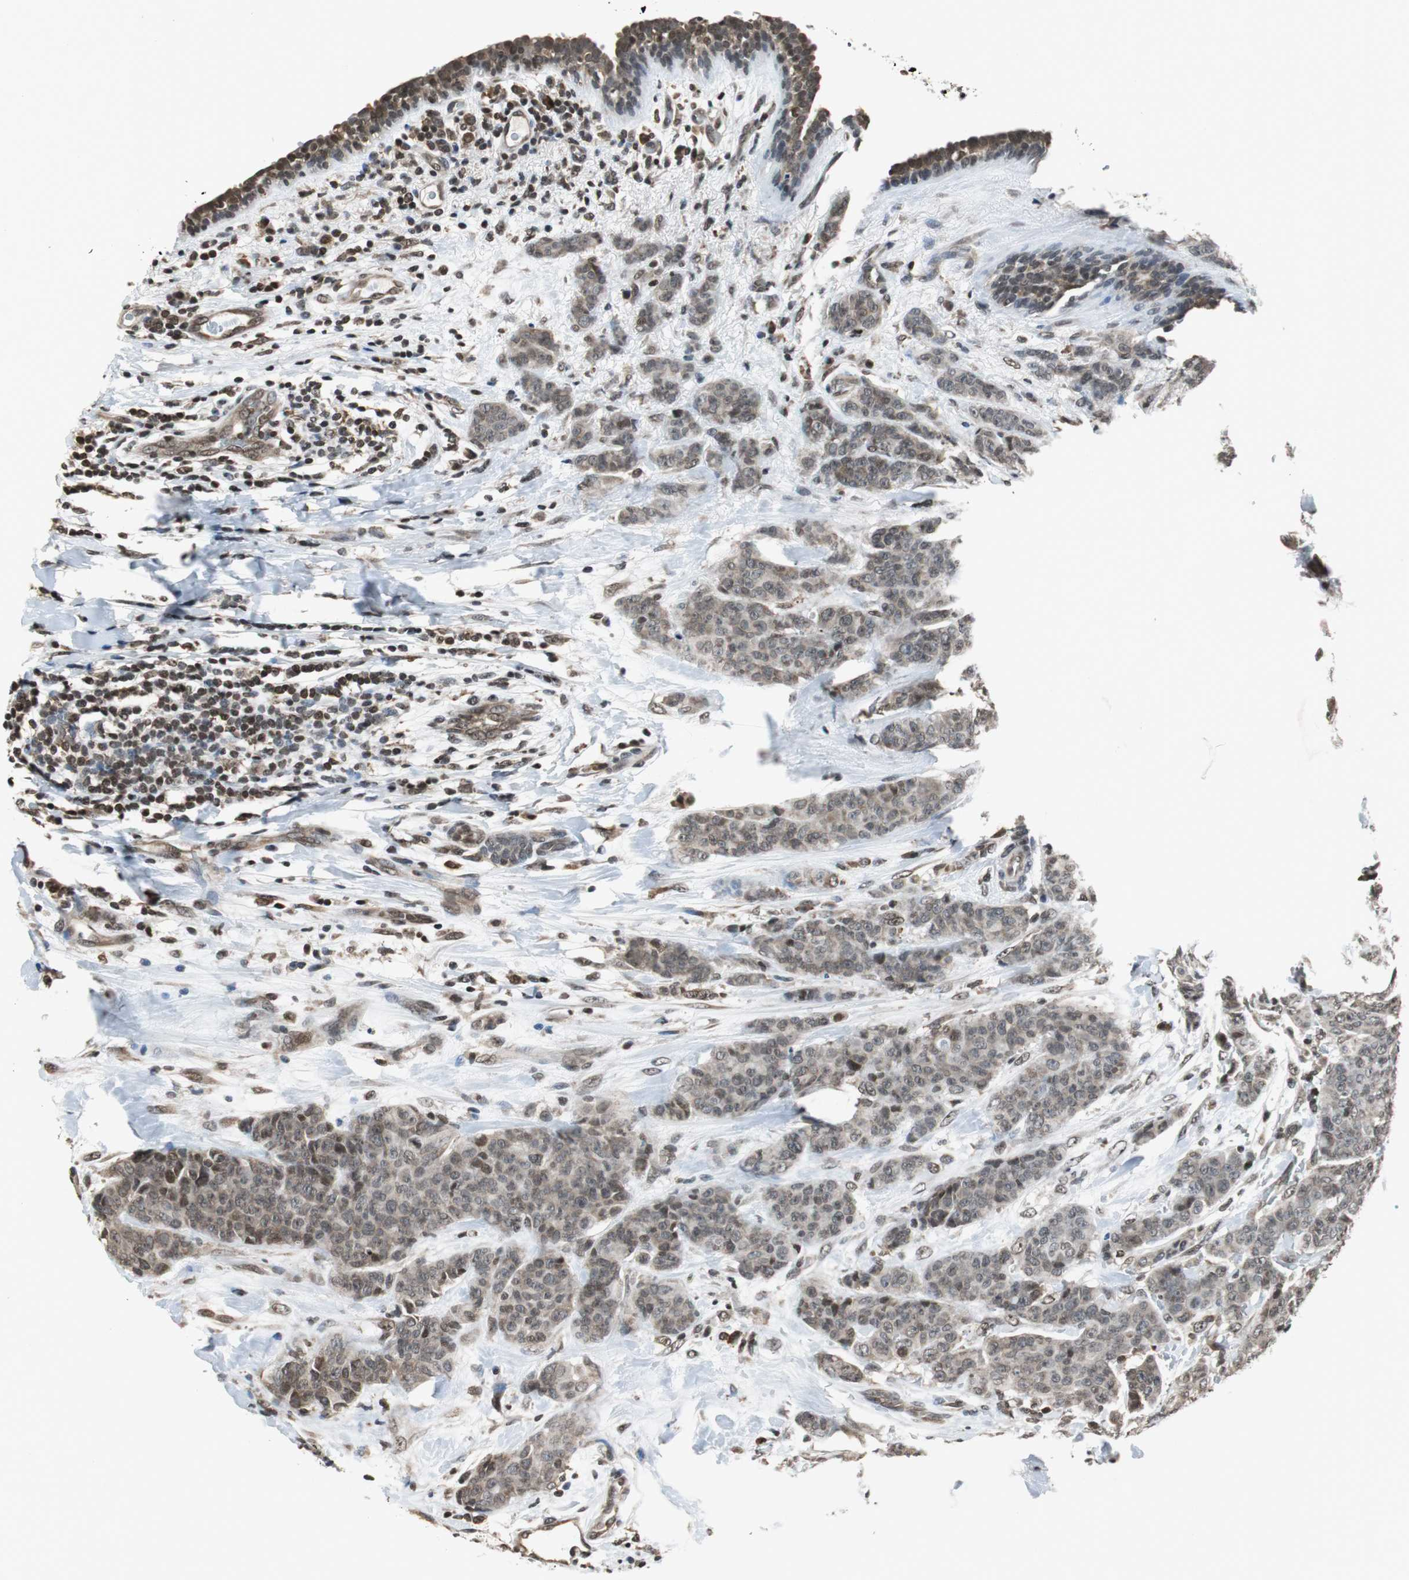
{"staining": {"intensity": "weak", "quantity": ">75%", "location": "cytoplasmic/membranous,nuclear"}, "tissue": "breast cancer", "cell_type": "Tumor cells", "image_type": "cancer", "snomed": [{"axis": "morphology", "description": "Duct carcinoma"}, {"axis": "topography", "description": "Breast"}], "caption": "Breast cancer tissue demonstrates weak cytoplasmic/membranous and nuclear expression in approximately >75% of tumor cells, visualized by immunohistochemistry. (Stains: DAB in brown, nuclei in blue, Microscopy: brightfield microscopy at high magnification).", "gene": "REST", "patient": {"sex": "female", "age": 40}}